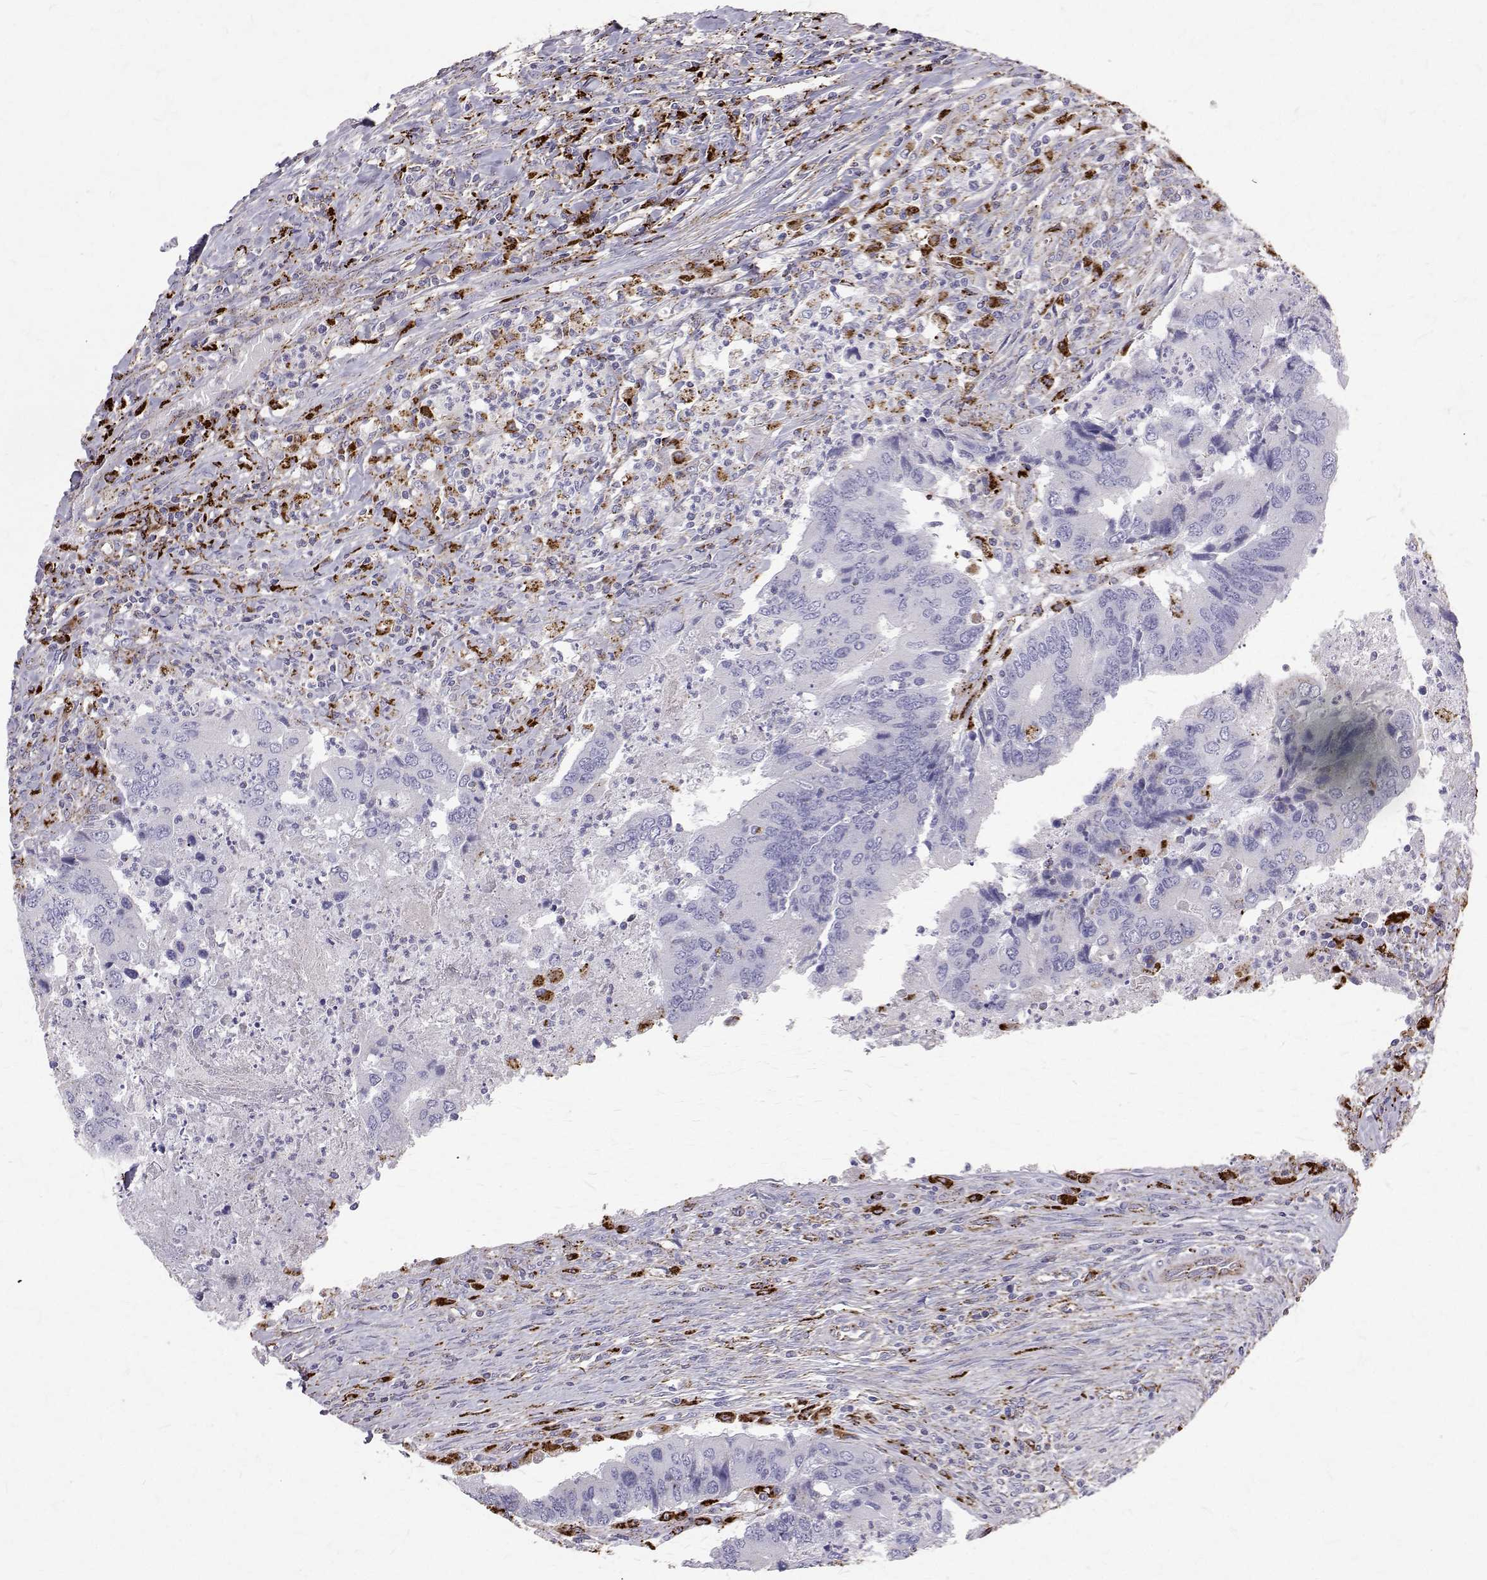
{"staining": {"intensity": "negative", "quantity": "none", "location": "none"}, "tissue": "colorectal cancer", "cell_type": "Tumor cells", "image_type": "cancer", "snomed": [{"axis": "morphology", "description": "Adenocarcinoma, NOS"}, {"axis": "topography", "description": "Colon"}], "caption": "Tumor cells are negative for brown protein staining in adenocarcinoma (colorectal).", "gene": "TPP1", "patient": {"sex": "female", "age": 67}}